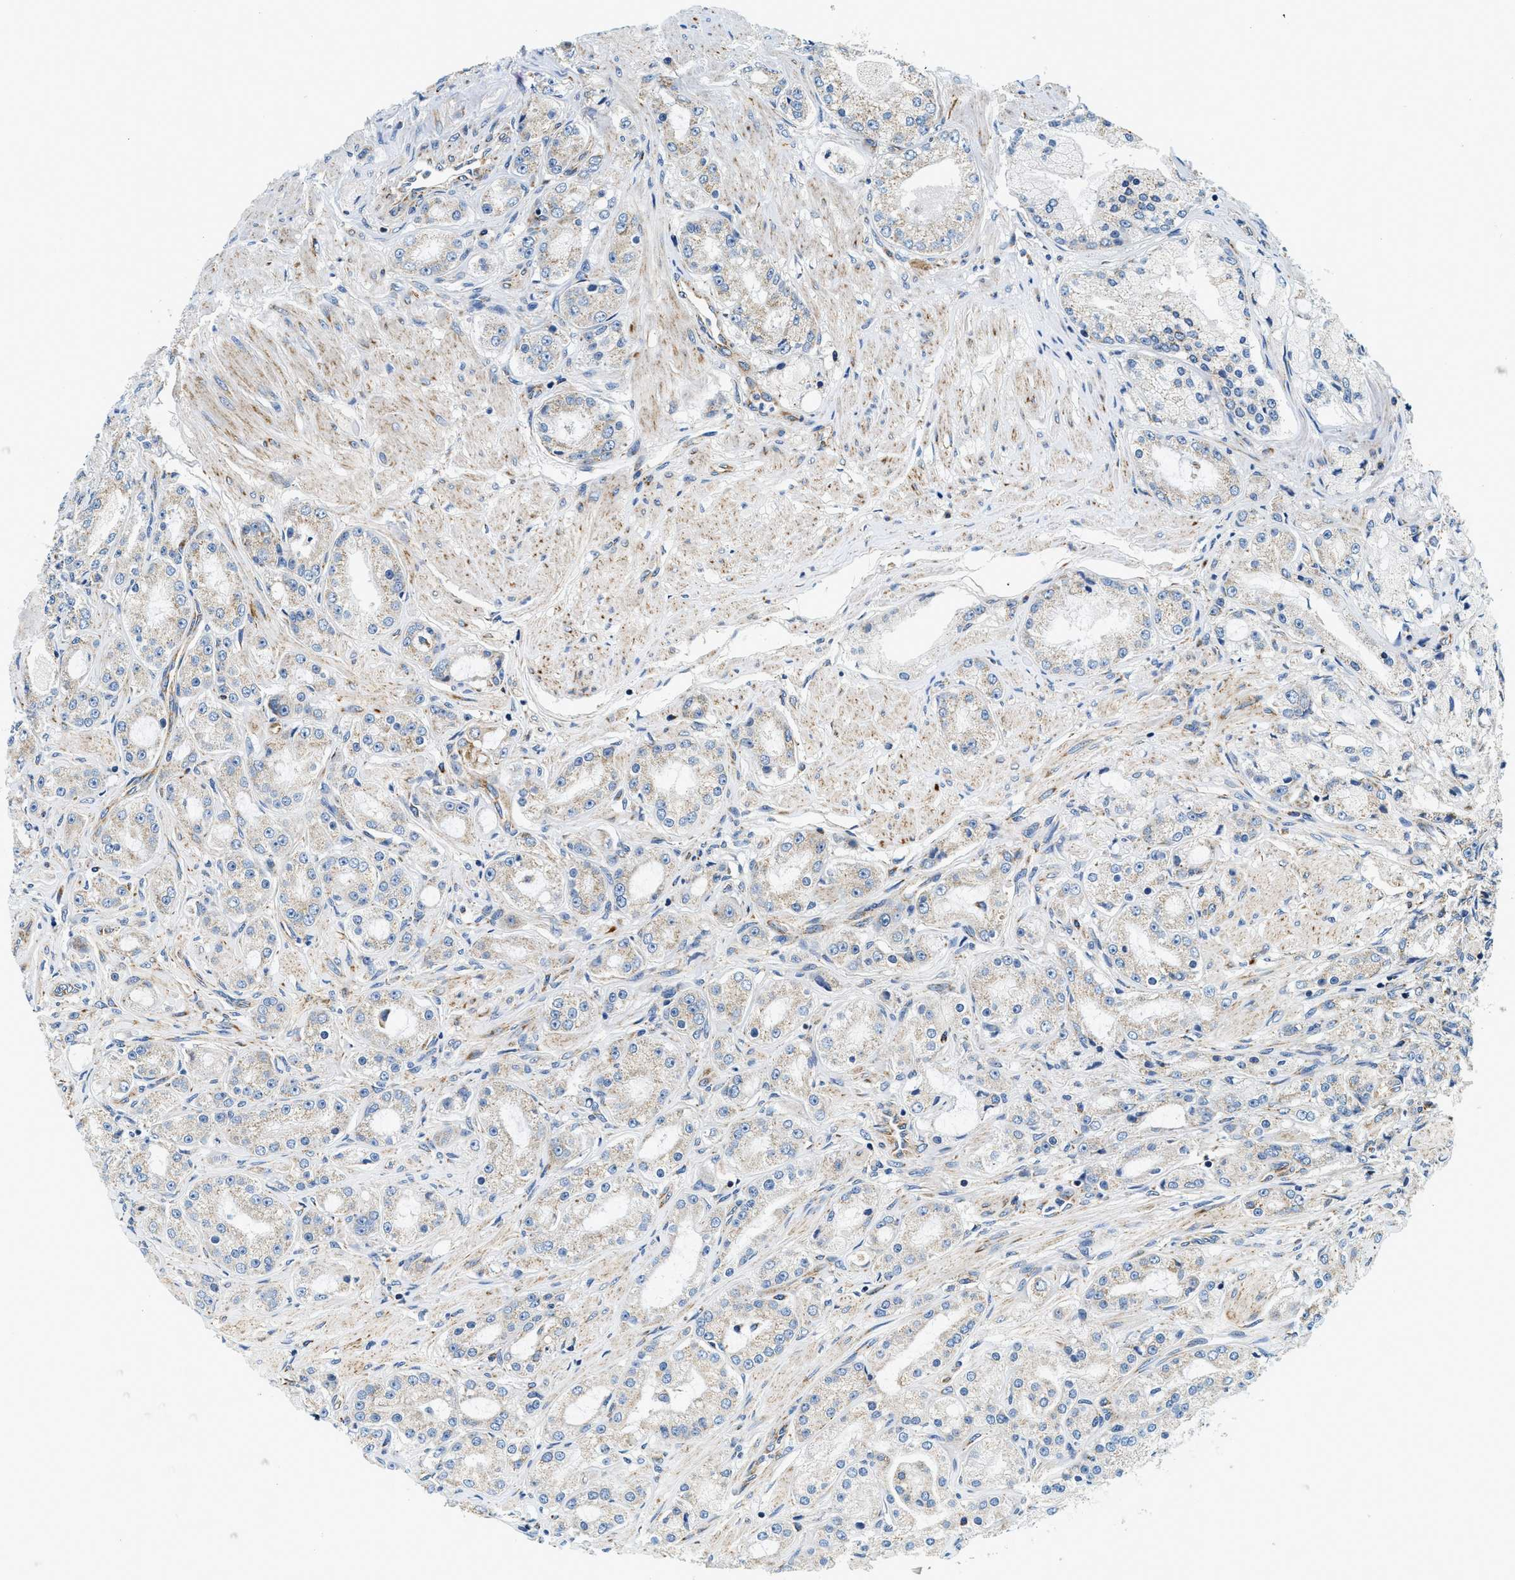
{"staining": {"intensity": "weak", "quantity": "<25%", "location": "cytoplasmic/membranous"}, "tissue": "prostate cancer", "cell_type": "Tumor cells", "image_type": "cancer", "snomed": [{"axis": "morphology", "description": "Adenocarcinoma, Low grade"}, {"axis": "topography", "description": "Prostate"}], "caption": "A photomicrograph of prostate cancer (low-grade adenocarcinoma) stained for a protein displays no brown staining in tumor cells.", "gene": "SAMD4B", "patient": {"sex": "male", "age": 63}}